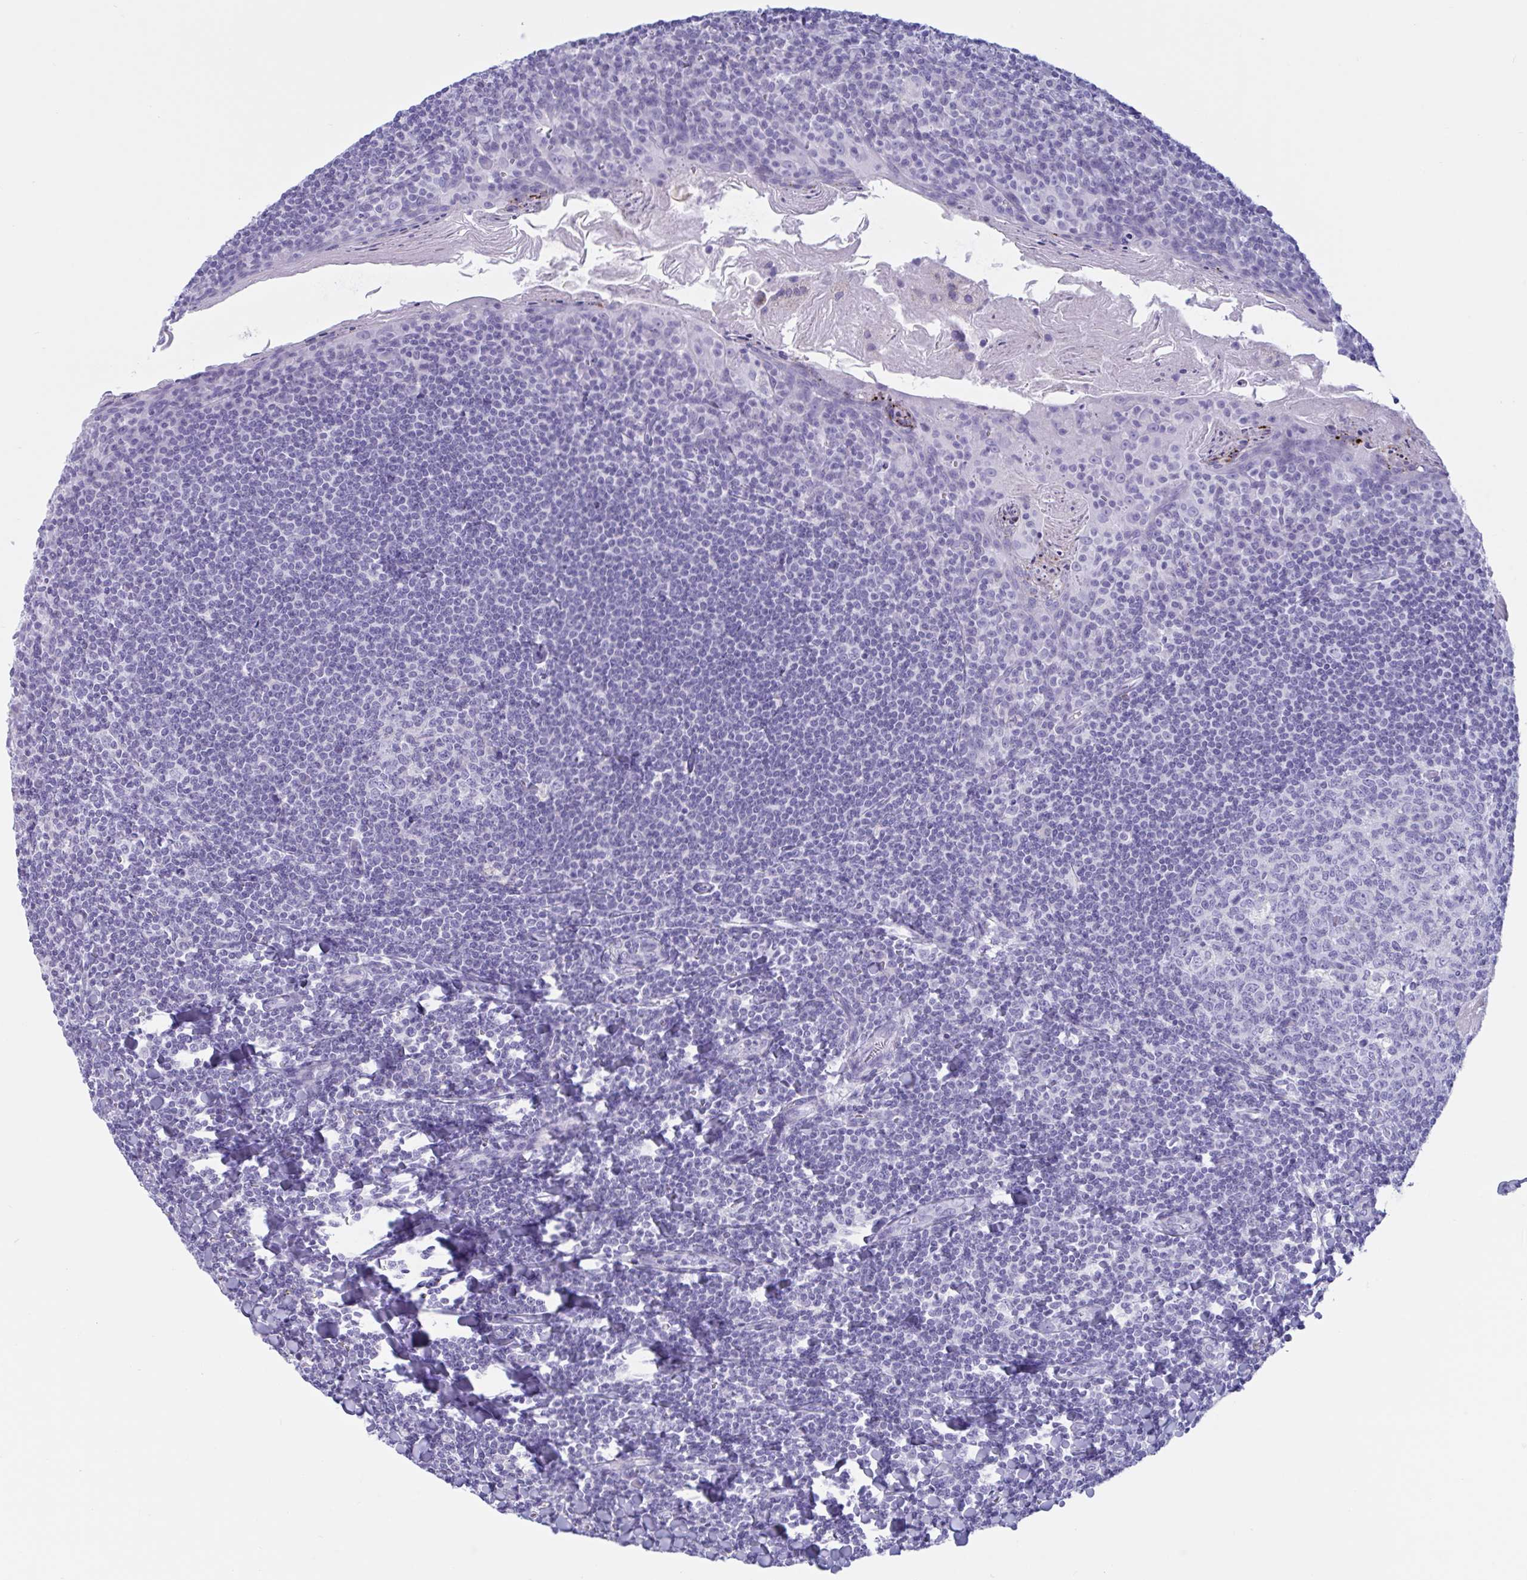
{"staining": {"intensity": "negative", "quantity": "none", "location": "none"}, "tissue": "tonsil", "cell_type": "Germinal center cells", "image_type": "normal", "snomed": [{"axis": "morphology", "description": "Normal tissue, NOS"}, {"axis": "topography", "description": "Tonsil"}], "caption": "This micrograph is of normal tonsil stained with IHC to label a protein in brown with the nuclei are counter-stained blue. There is no positivity in germinal center cells. (DAB immunohistochemistry visualized using brightfield microscopy, high magnification).", "gene": "OXLD1", "patient": {"sex": "male", "age": 27}}